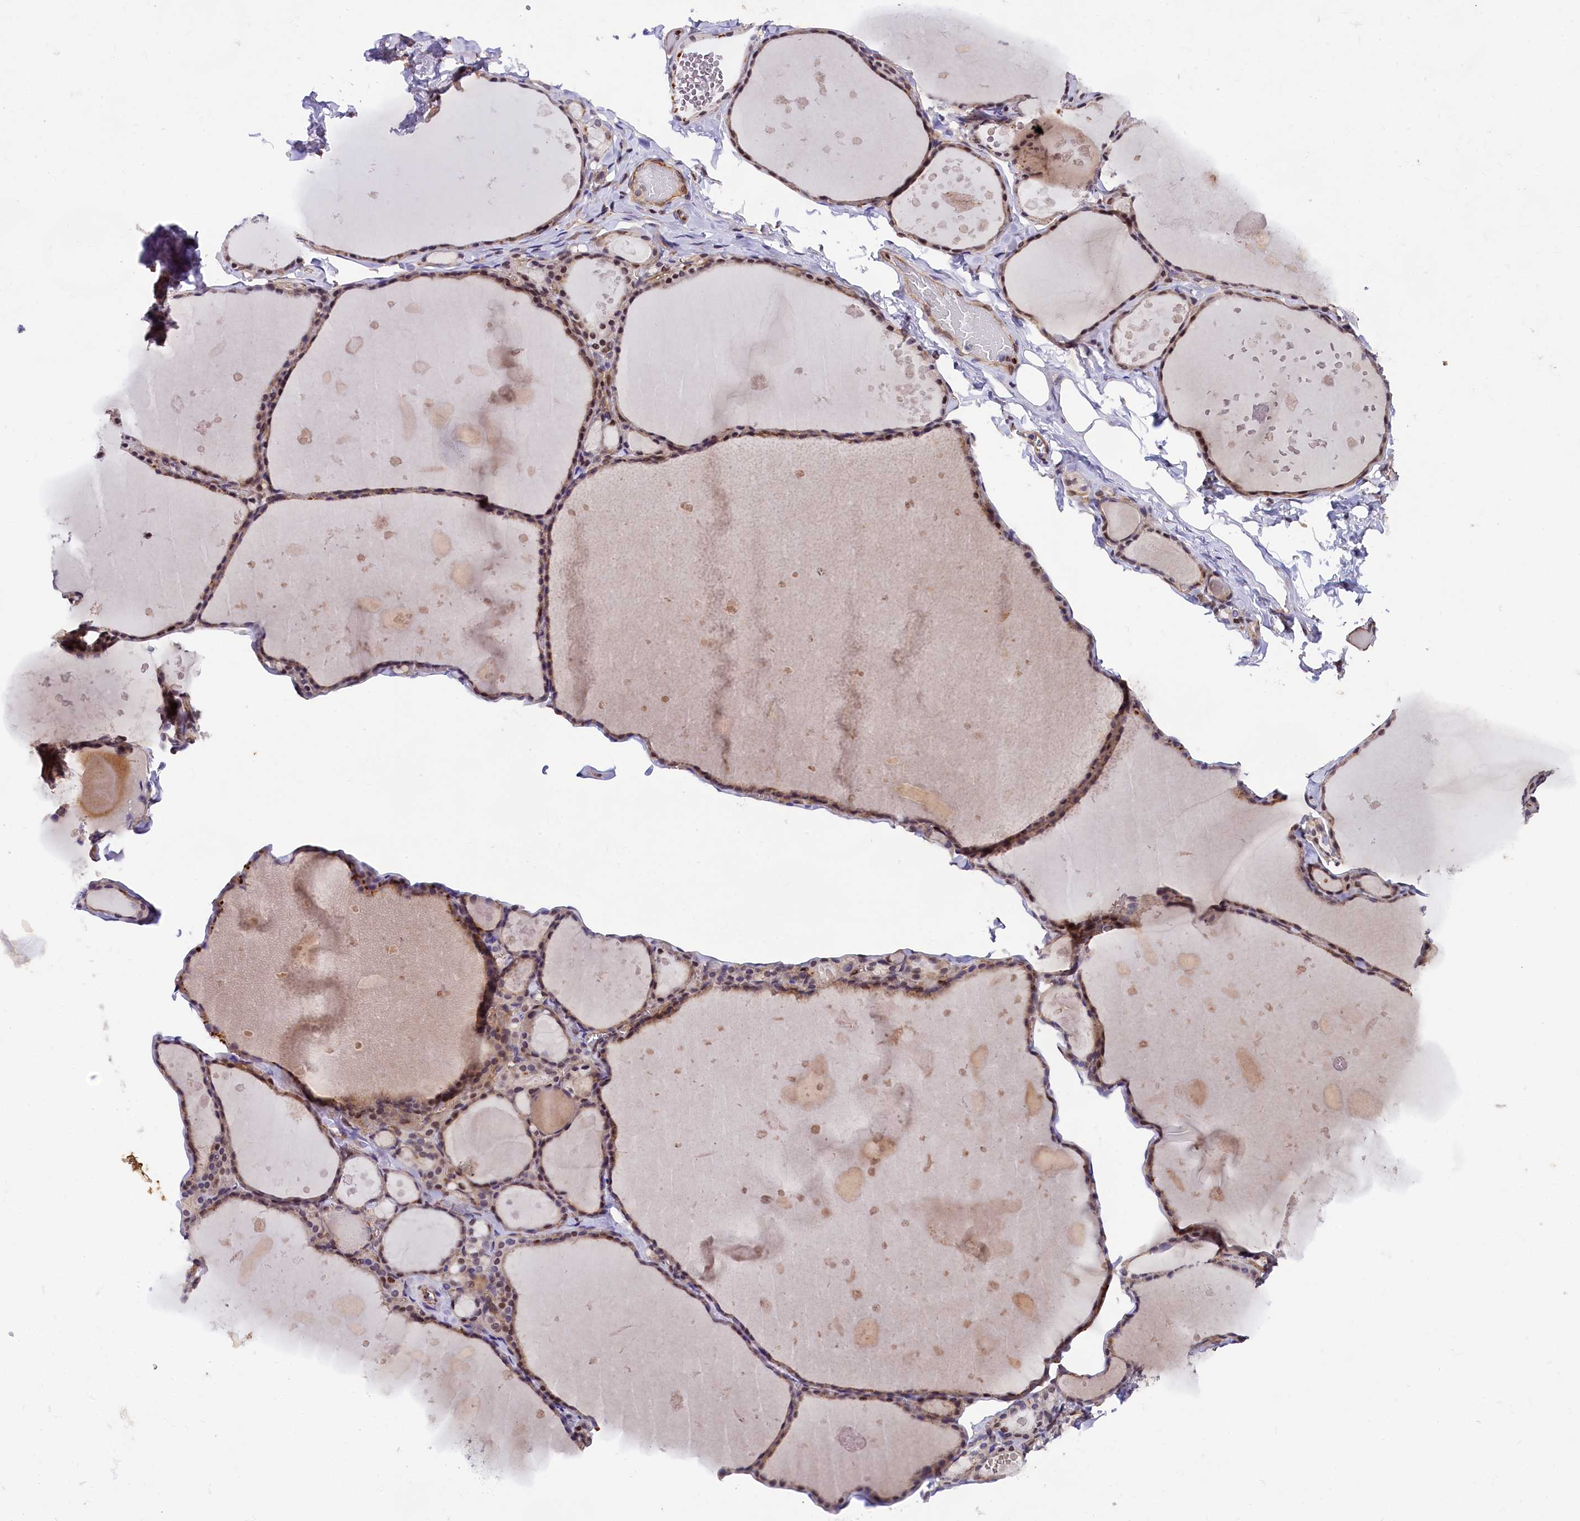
{"staining": {"intensity": "moderate", "quantity": "25%-75%", "location": "nuclear"}, "tissue": "thyroid gland", "cell_type": "Glandular cells", "image_type": "normal", "snomed": [{"axis": "morphology", "description": "Normal tissue, NOS"}, {"axis": "topography", "description": "Thyroid gland"}], "caption": "Unremarkable thyroid gland reveals moderate nuclear staining in approximately 25%-75% of glandular cells.", "gene": "SP4", "patient": {"sex": "male", "age": 56}}